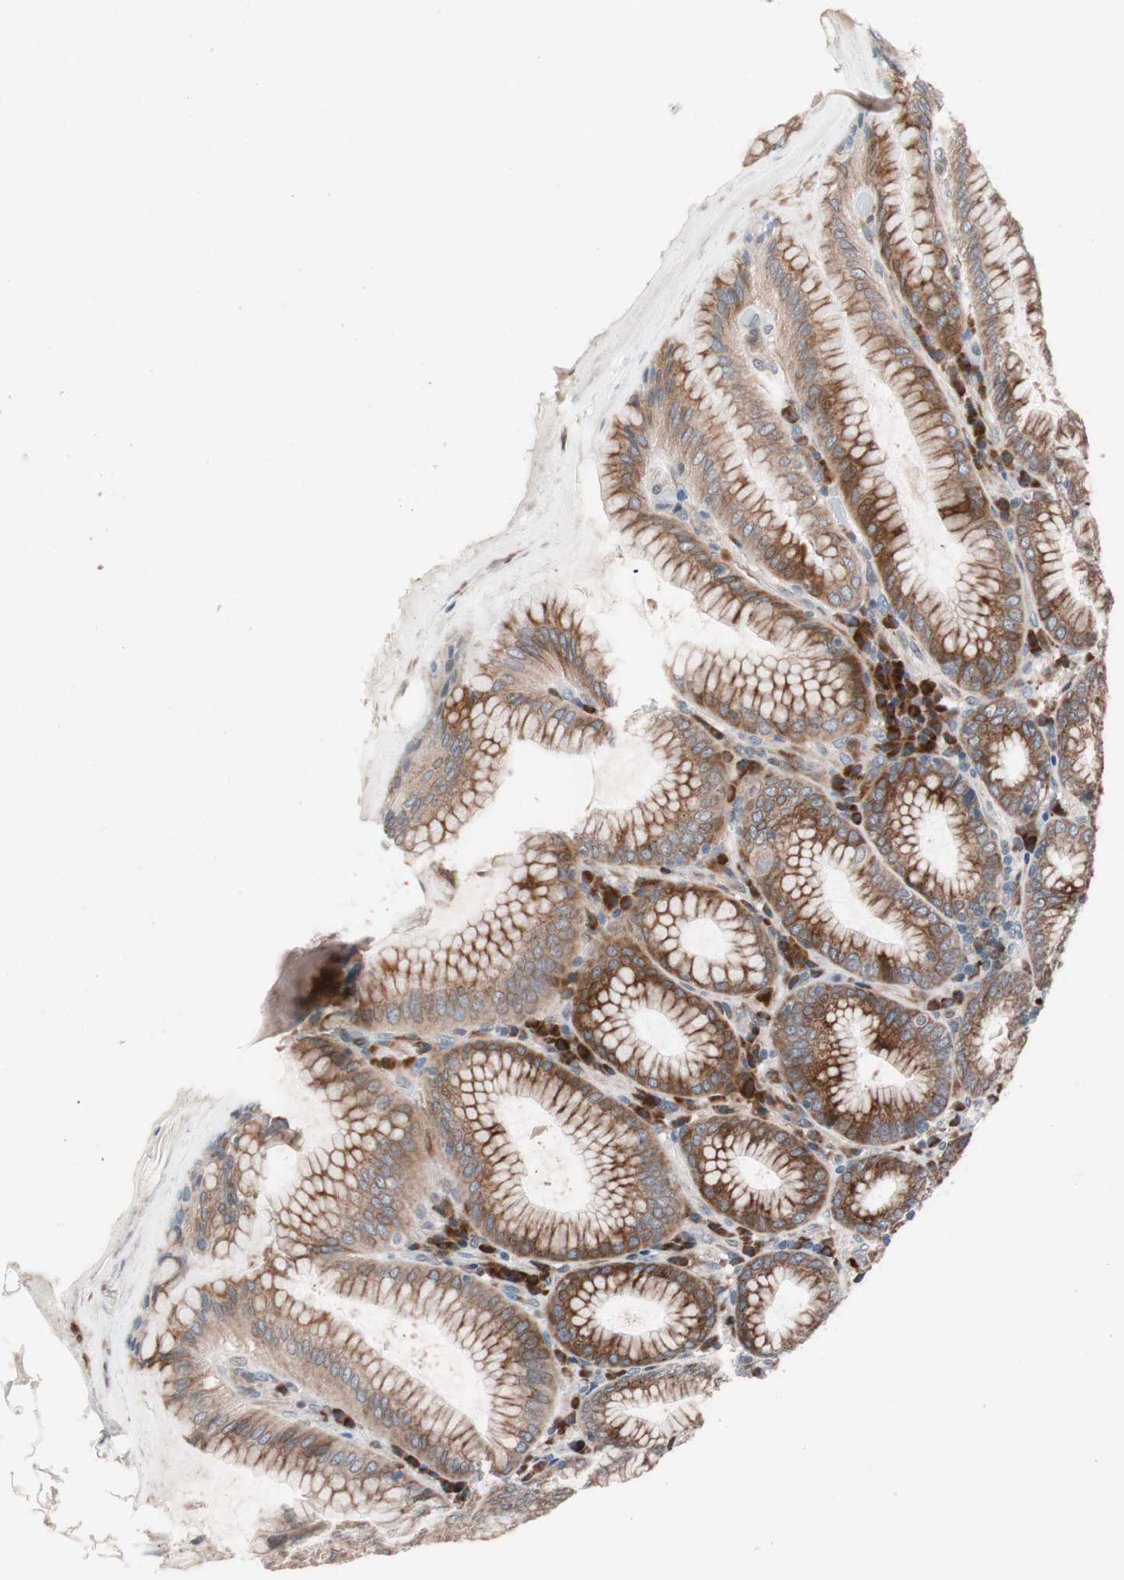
{"staining": {"intensity": "strong", "quantity": ">75%", "location": "cytoplasmic/membranous"}, "tissue": "stomach", "cell_type": "Glandular cells", "image_type": "normal", "snomed": [{"axis": "morphology", "description": "Normal tissue, NOS"}, {"axis": "topography", "description": "Stomach, lower"}], "caption": "This photomicrograph exhibits IHC staining of benign human stomach, with high strong cytoplasmic/membranous expression in approximately >75% of glandular cells.", "gene": "FAAH", "patient": {"sex": "female", "age": 76}}